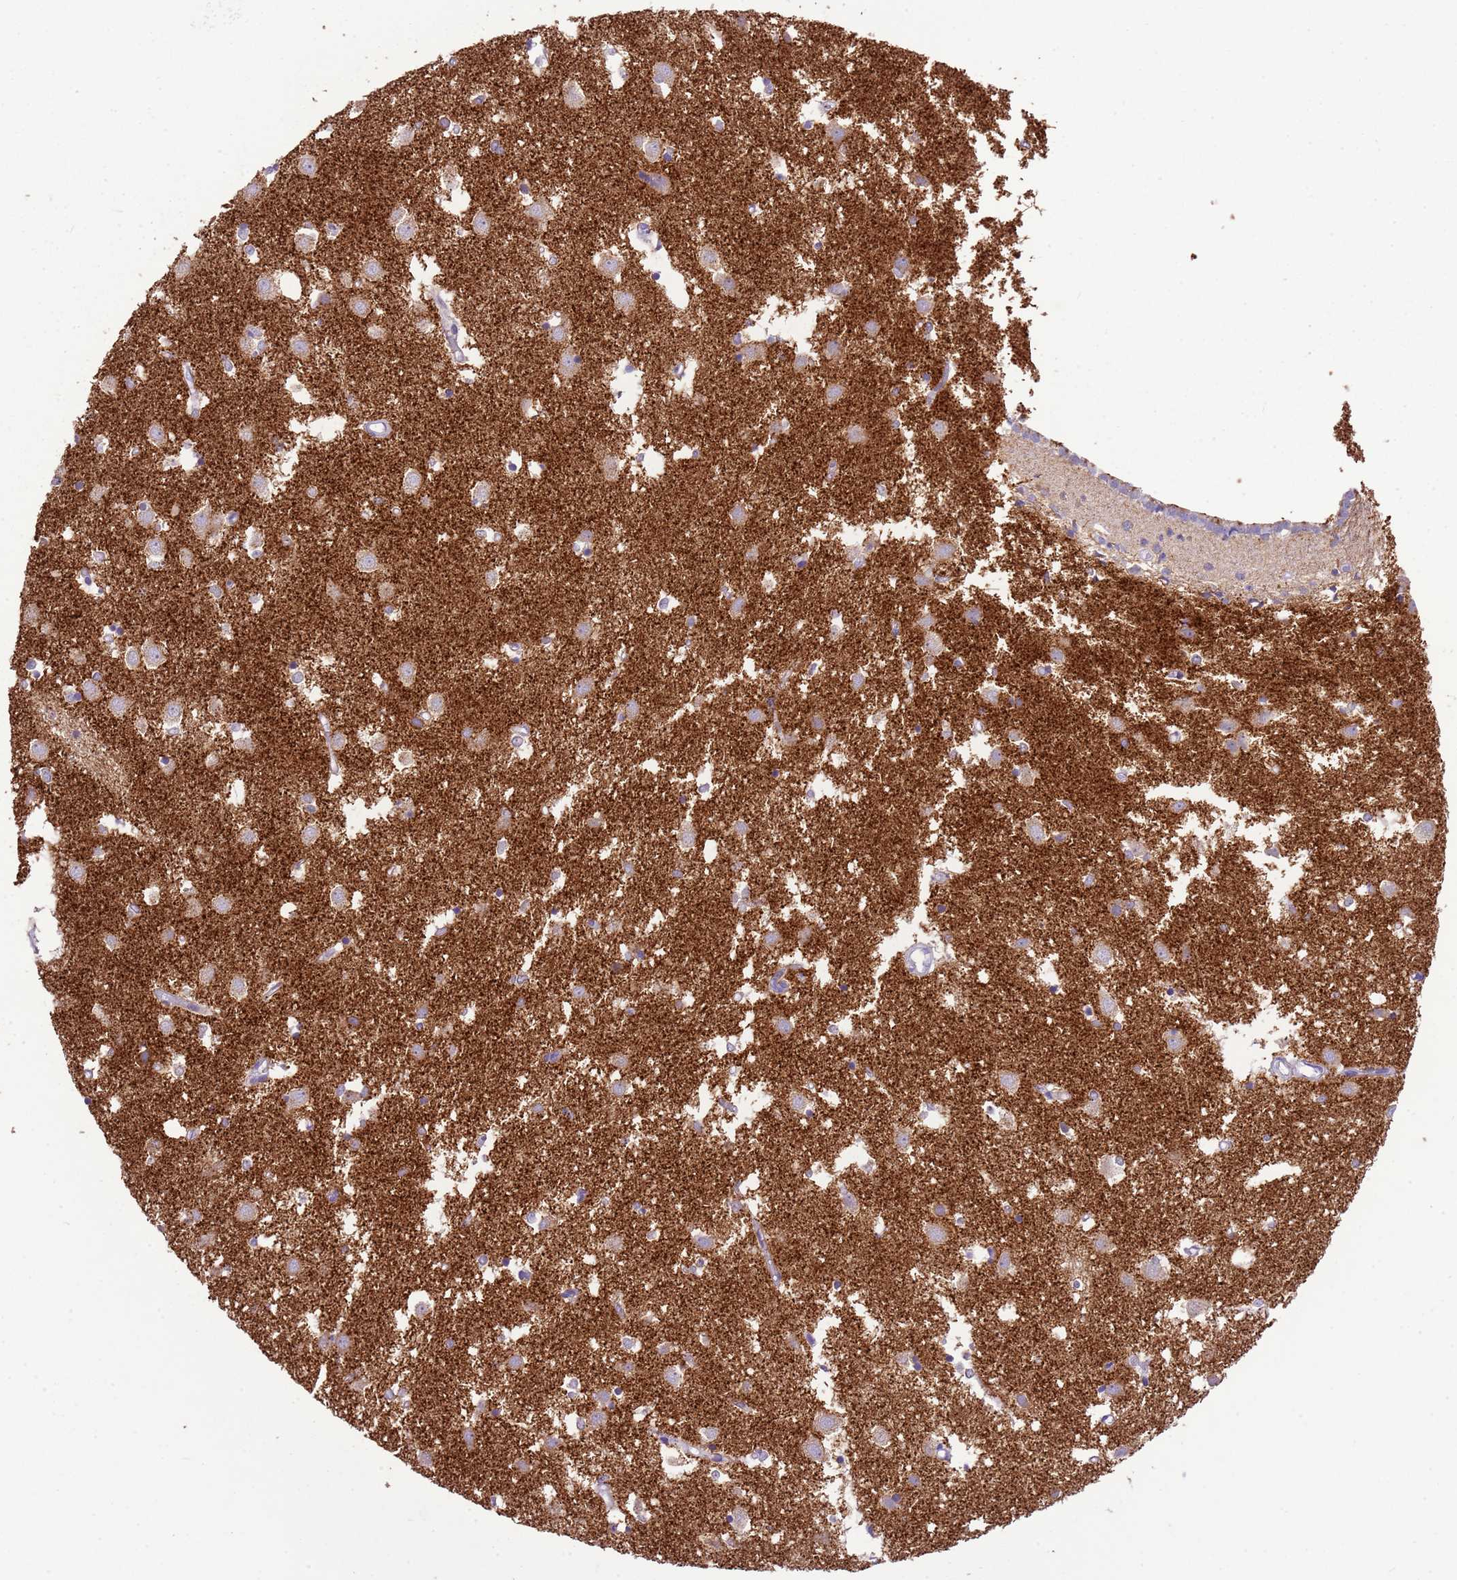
{"staining": {"intensity": "weak", "quantity": "<25%", "location": "cytoplasmic/membranous"}, "tissue": "caudate", "cell_type": "Glial cells", "image_type": "normal", "snomed": [{"axis": "morphology", "description": "Normal tissue, NOS"}, {"axis": "topography", "description": "Lateral ventricle wall"}], "caption": "Protein analysis of normal caudate shows no significant expression in glial cells. (DAB IHC, high magnification).", "gene": "SCAMP5", "patient": {"sex": "male", "age": 70}}